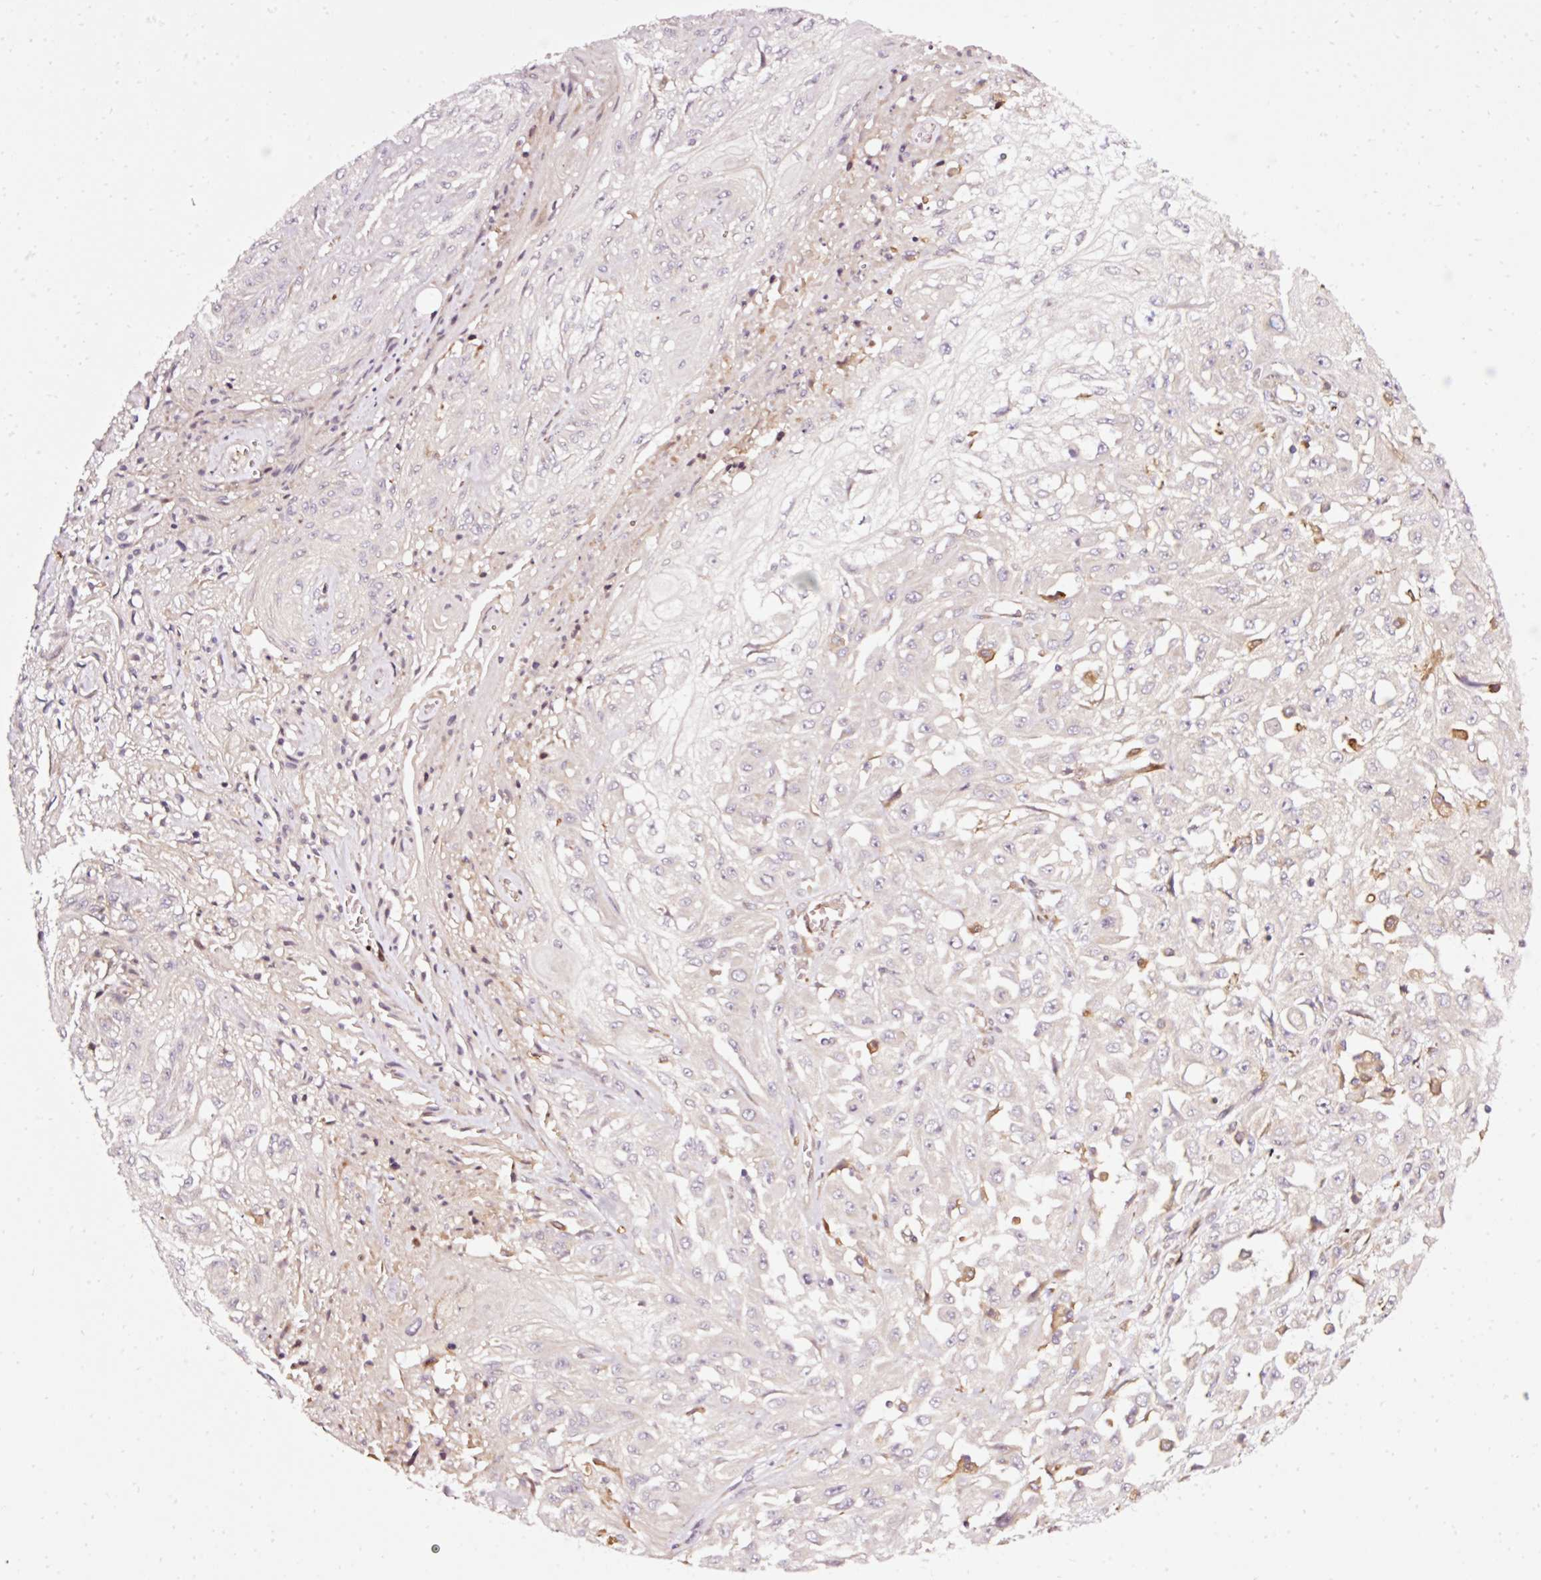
{"staining": {"intensity": "negative", "quantity": "none", "location": "none"}, "tissue": "skin cancer", "cell_type": "Tumor cells", "image_type": "cancer", "snomed": [{"axis": "morphology", "description": "Squamous cell carcinoma, NOS"}, {"axis": "morphology", "description": "Squamous cell carcinoma, metastatic, NOS"}, {"axis": "topography", "description": "Skin"}, {"axis": "topography", "description": "Lymph node"}], "caption": "This is an IHC image of human skin squamous cell carcinoma. There is no expression in tumor cells.", "gene": "NAPA", "patient": {"sex": "male", "age": 75}}